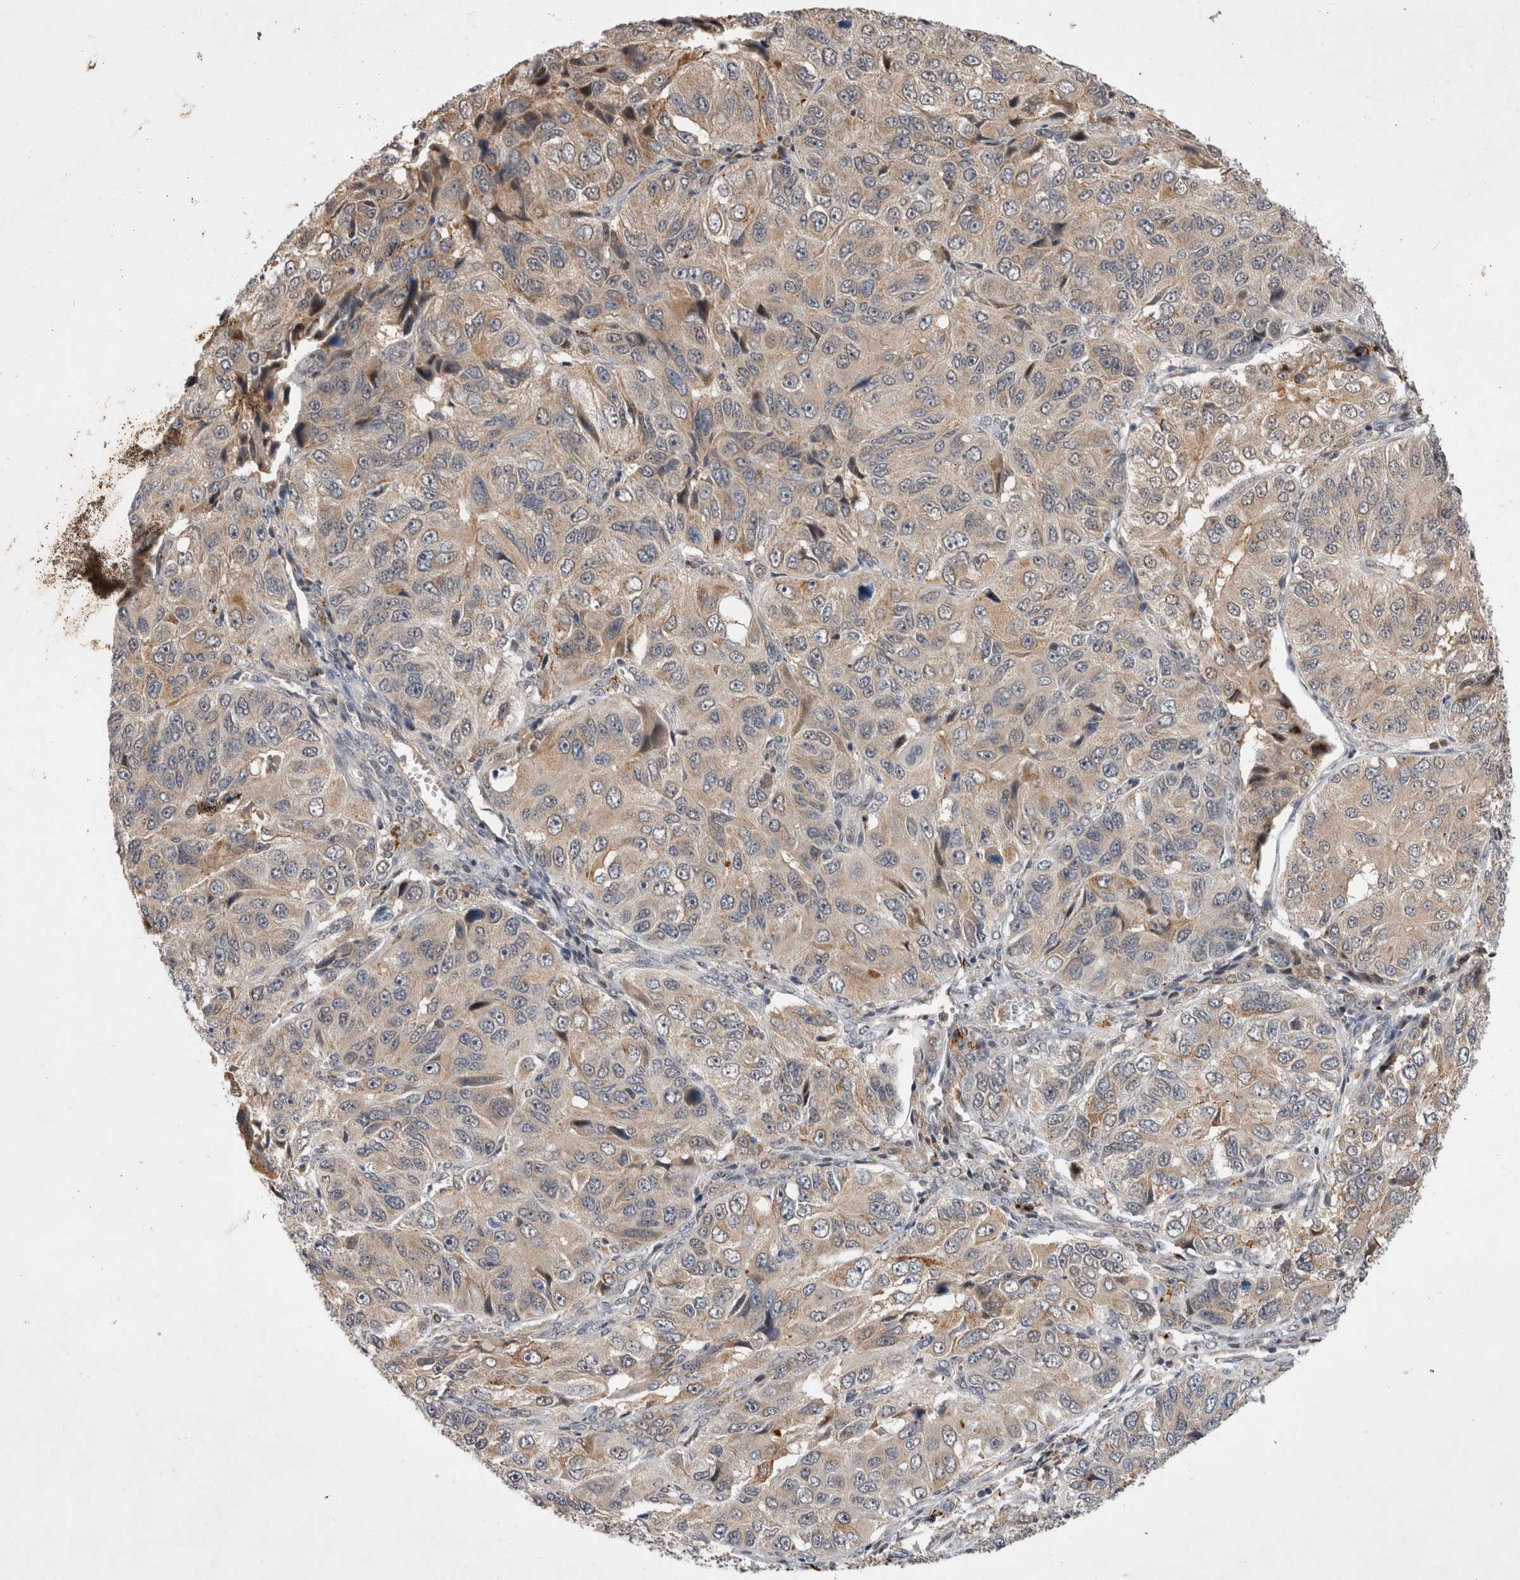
{"staining": {"intensity": "weak", "quantity": ">75%", "location": "cytoplasmic/membranous"}, "tissue": "ovarian cancer", "cell_type": "Tumor cells", "image_type": "cancer", "snomed": [{"axis": "morphology", "description": "Carcinoma, endometroid"}, {"axis": "topography", "description": "Ovary"}], "caption": "Endometroid carcinoma (ovarian) was stained to show a protein in brown. There is low levels of weak cytoplasmic/membranous positivity in approximately >75% of tumor cells. The protein of interest is shown in brown color, while the nuclei are stained blue.", "gene": "MRPL37", "patient": {"sex": "female", "age": 51}}